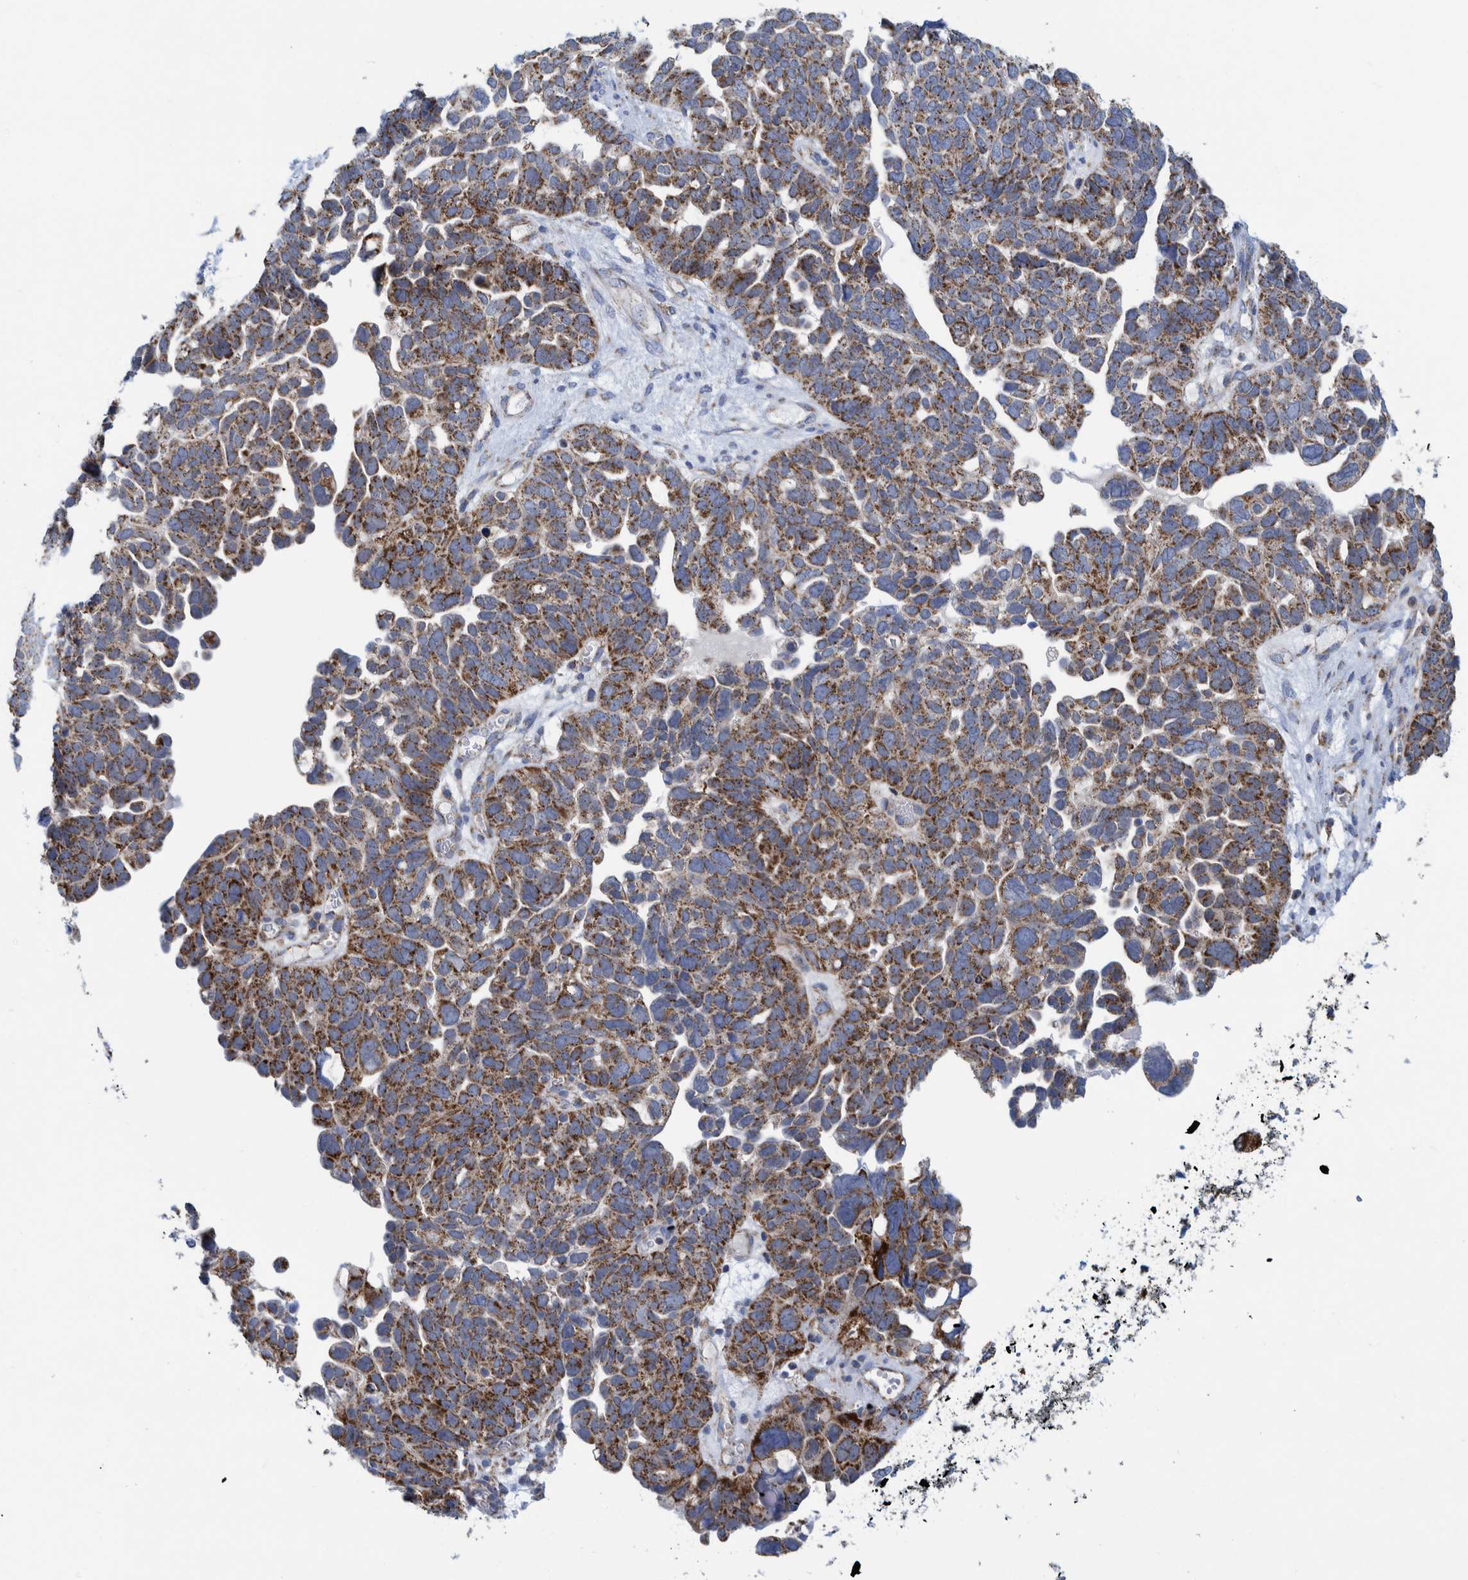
{"staining": {"intensity": "strong", "quantity": ">75%", "location": "cytoplasmic/membranous"}, "tissue": "ovarian cancer", "cell_type": "Tumor cells", "image_type": "cancer", "snomed": [{"axis": "morphology", "description": "Cystadenocarcinoma, mucinous, NOS"}, {"axis": "topography", "description": "Ovary"}], "caption": "Ovarian mucinous cystadenocarcinoma was stained to show a protein in brown. There is high levels of strong cytoplasmic/membranous positivity in approximately >75% of tumor cells.", "gene": "MRPS7", "patient": {"sex": "female", "age": 61}}